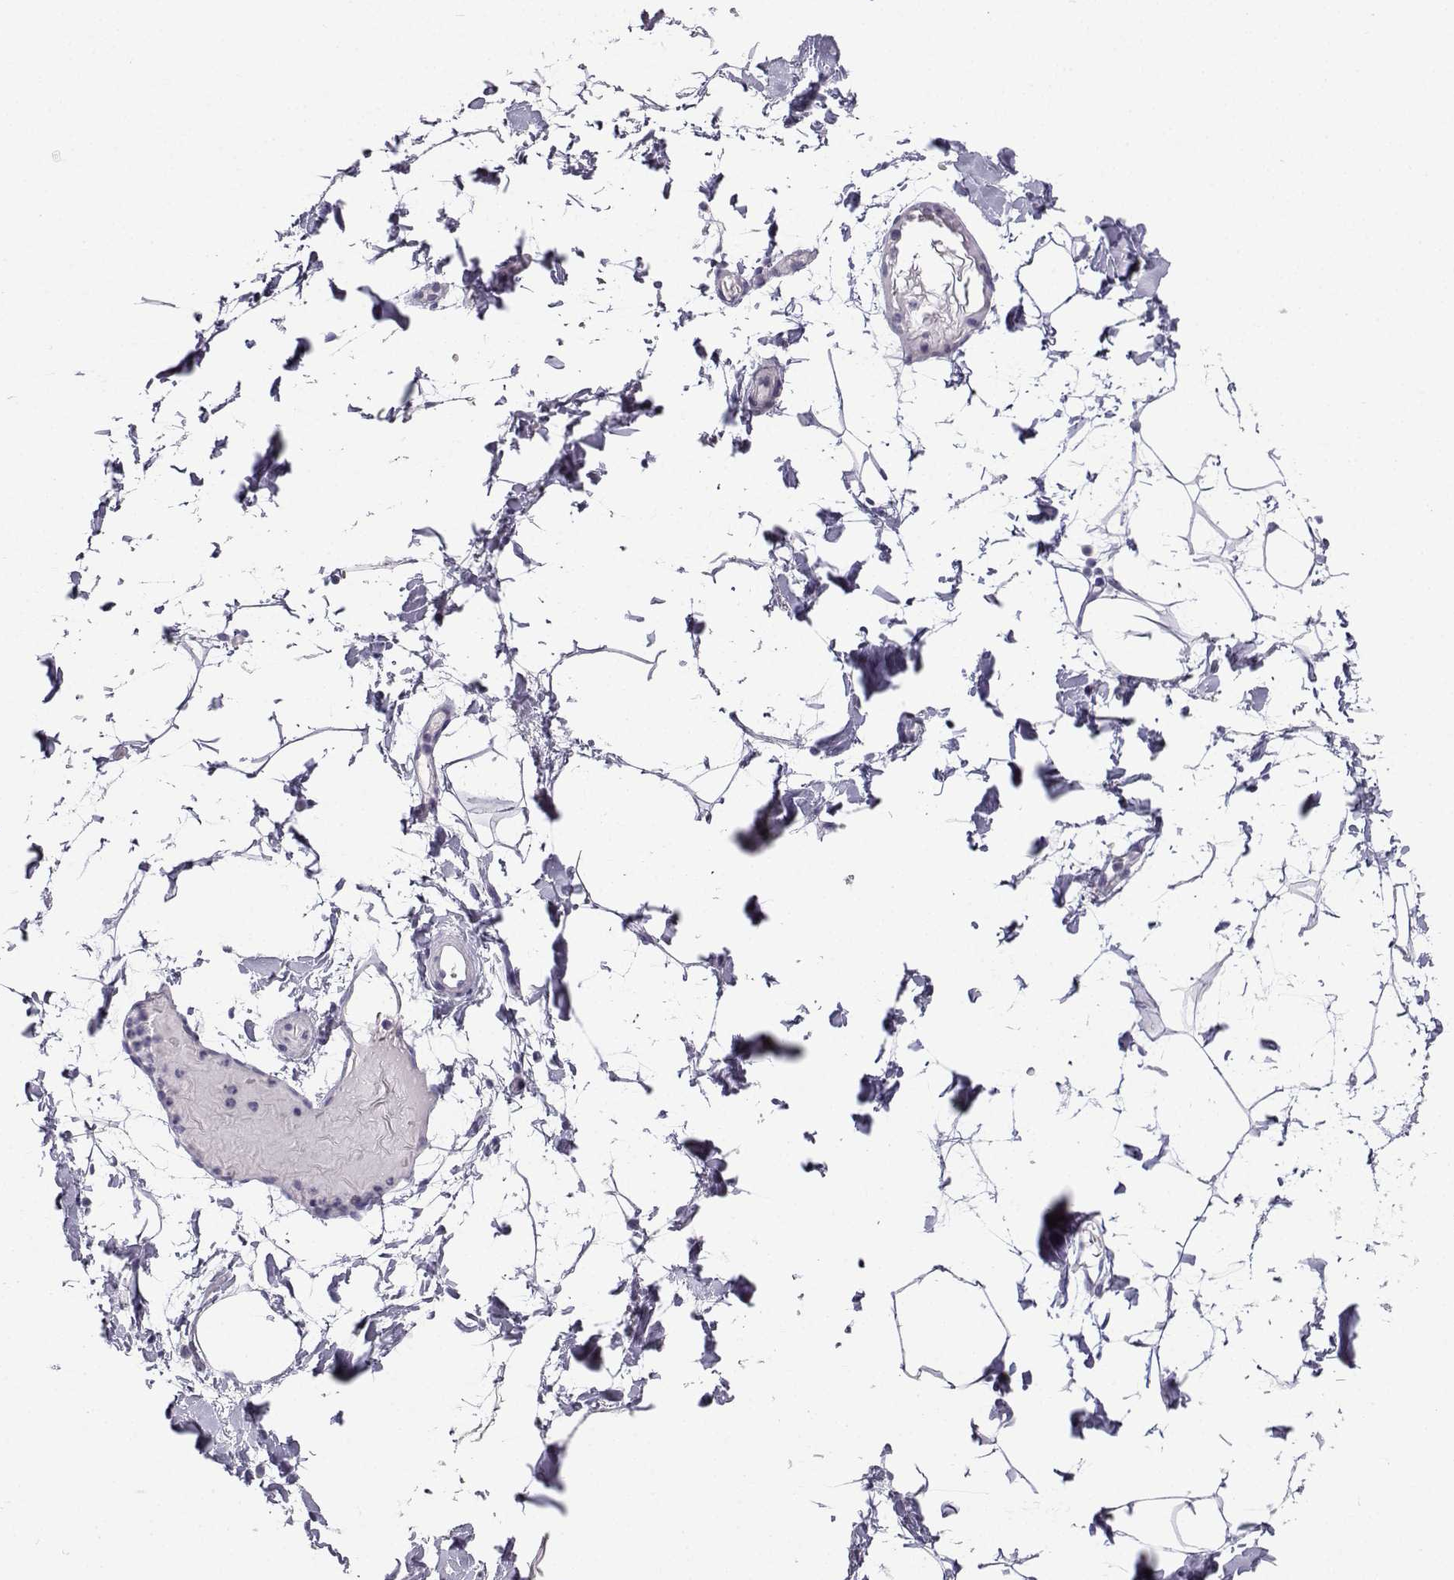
{"staining": {"intensity": "negative", "quantity": "none", "location": "none"}, "tissue": "adipose tissue", "cell_type": "Adipocytes", "image_type": "normal", "snomed": [{"axis": "morphology", "description": "Normal tissue, NOS"}, {"axis": "topography", "description": "Gallbladder"}, {"axis": "topography", "description": "Peripheral nerve tissue"}], "caption": "Adipose tissue stained for a protein using immunohistochemistry (IHC) demonstrates no positivity adipocytes.", "gene": "CFAP53", "patient": {"sex": "female", "age": 45}}